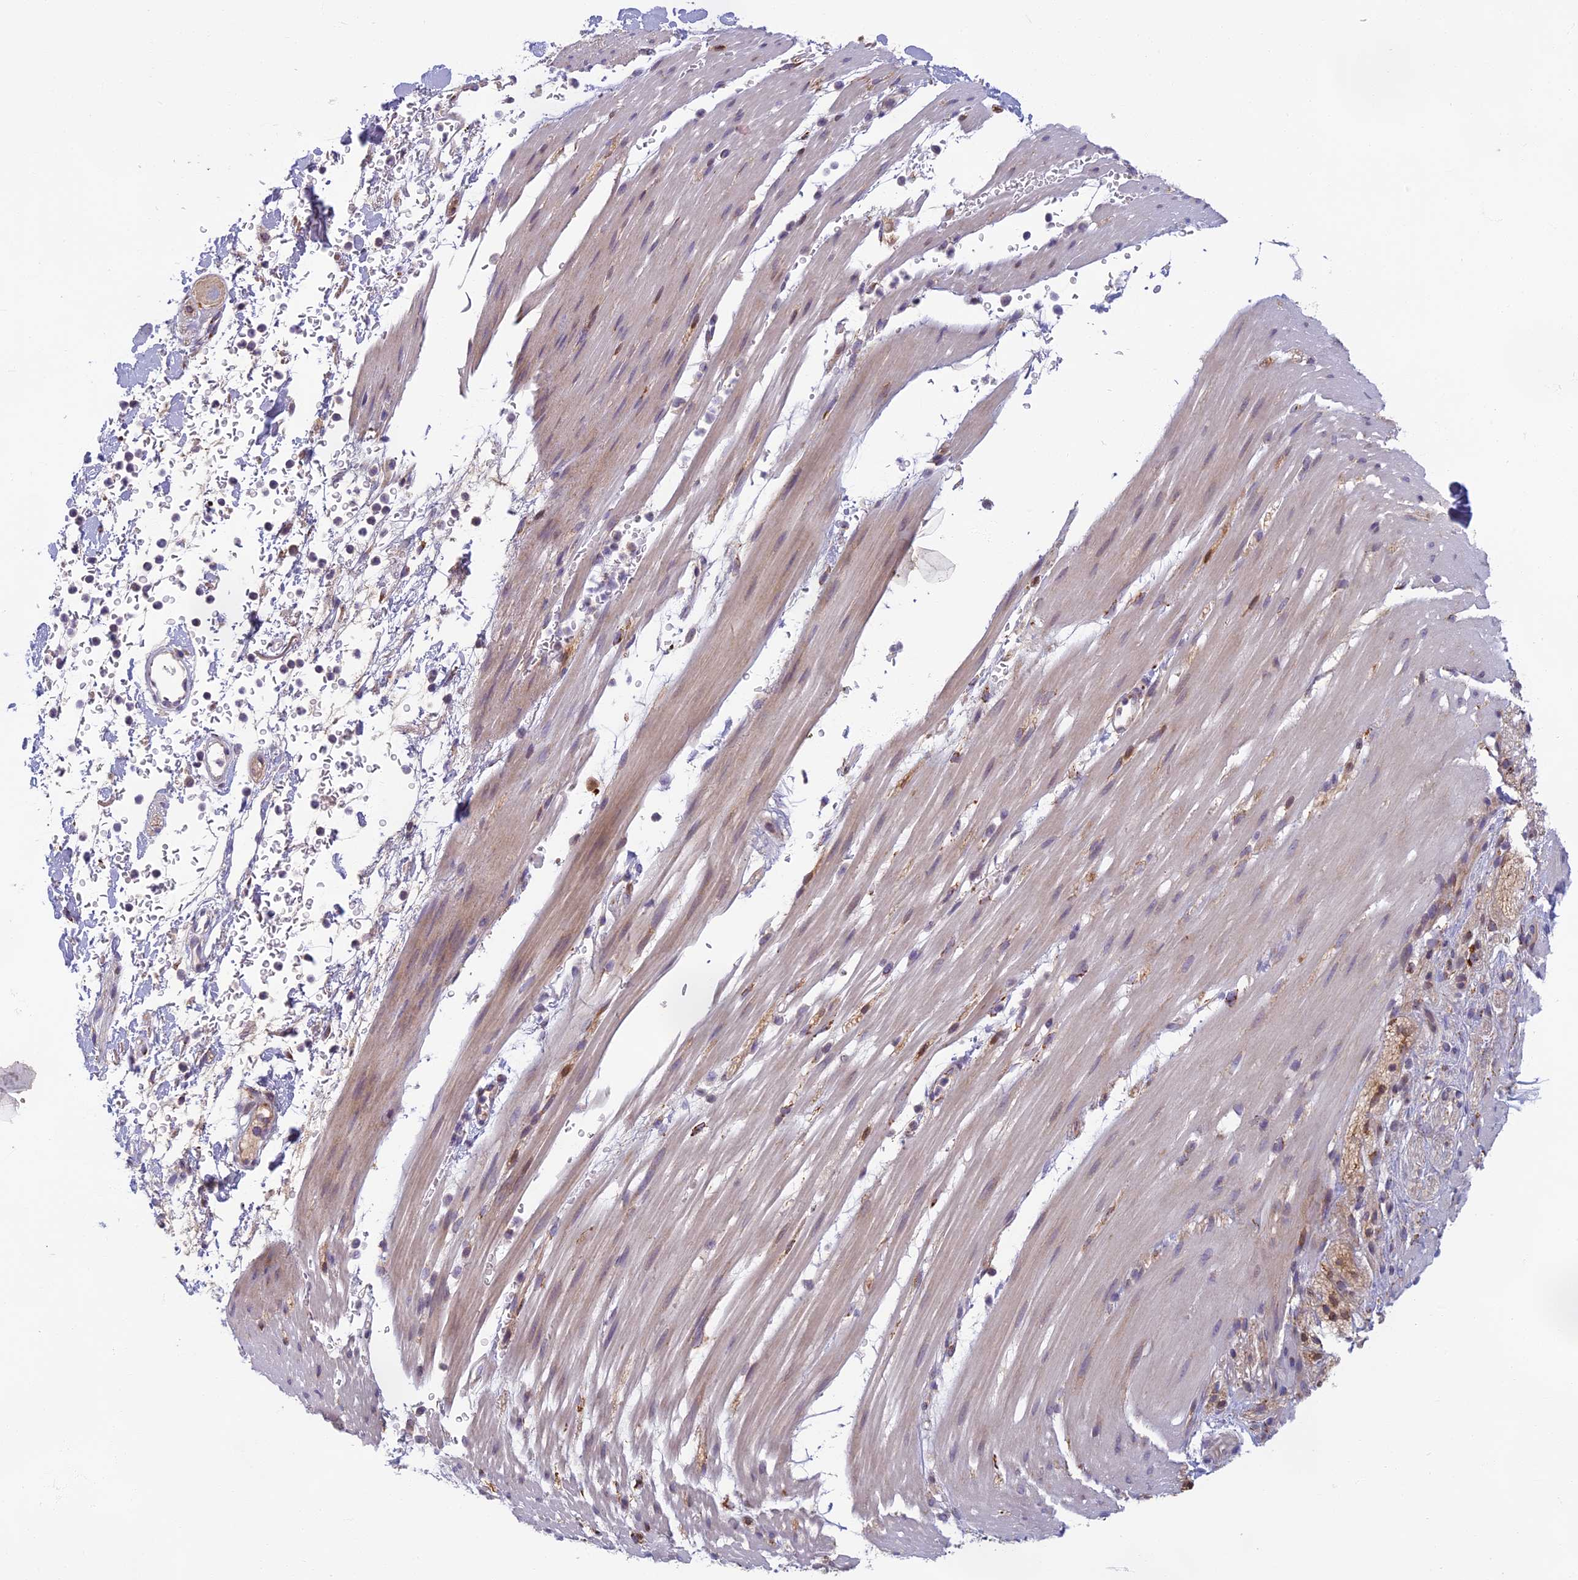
{"staining": {"intensity": "moderate", "quantity": ">75%", "location": "cytoplasmic/membranous"}, "tissue": "pancreatic cancer", "cell_type": "Tumor cells", "image_type": "cancer", "snomed": [{"axis": "morphology", "description": "Normal tissue, NOS"}, {"axis": "morphology", "description": "Adenocarcinoma, NOS"}, {"axis": "topography", "description": "Pancreas"}], "caption": "DAB immunohistochemical staining of human adenocarcinoma (pancreatic) reveals moderate cytoplasmic/membranous protein staining in approximately >75% of tumor cells.", "gene": "SEMA7A", "patient": {"sex": "female", "age": 64}}